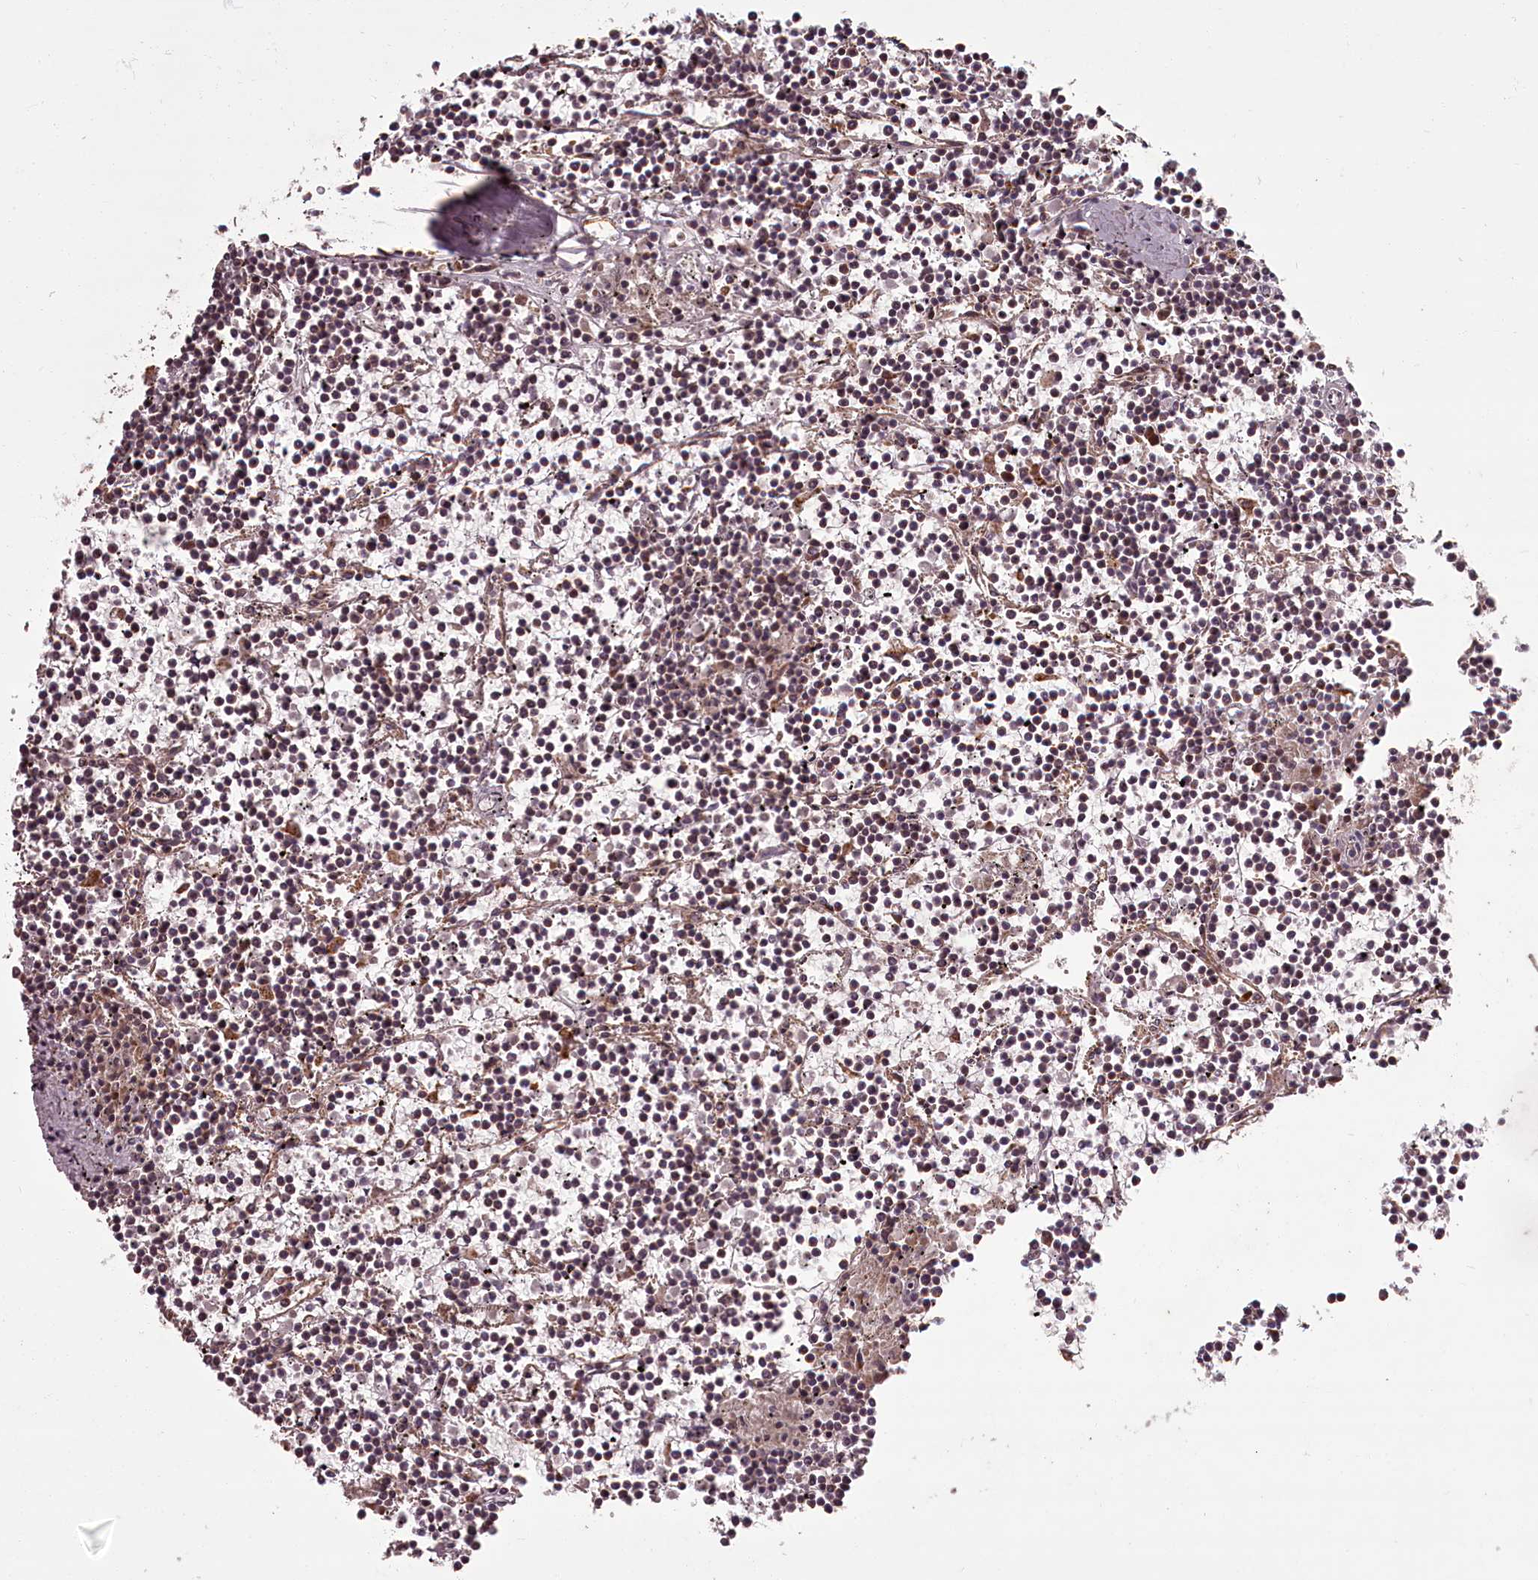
{"staining": {"intensity": "weak", "quantity": "25%-75%", "location": "cytoplasmic/membranous"}, "tissue": "lymphoma", "cell_type": "Tumor cells", "image_type": "cancer", "snomed": [{"axis": "morphology", "description": "Malignant lymphoma, non-Hodgkin's type, Low grade"}, {"axis": "topography", "description": "Spleen"}], "caption": "A brown stain labels weak cytoplasmic/membranous staining of a protein in human lymphoma tumor cells.", "gene": "PCBP2", "patient": {"sex": "female", "age": 19}}